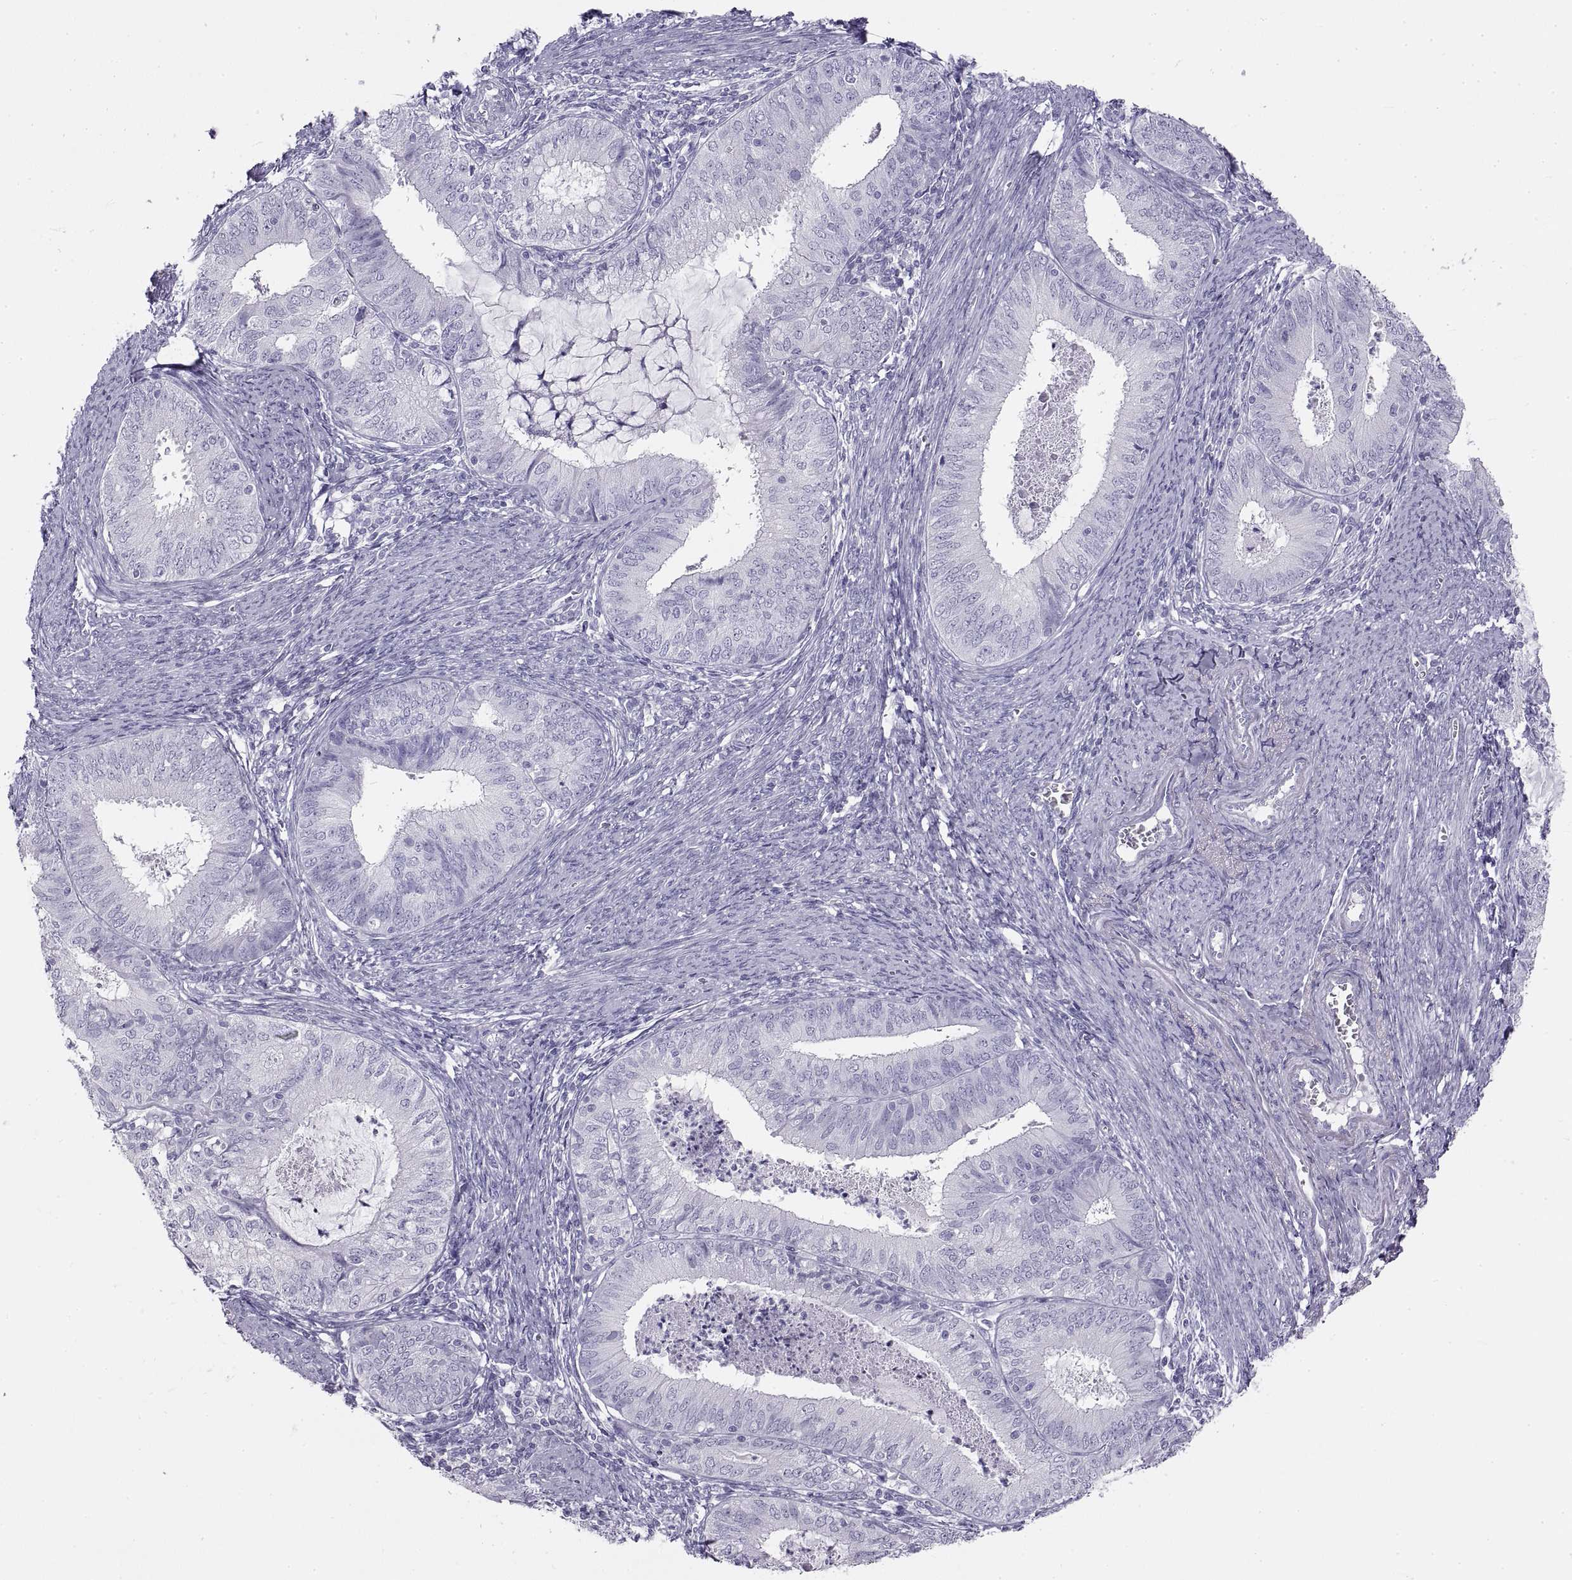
{"staining": {"intensity": "negative", "quantity": "none", "location": "none"}, "tissue": "endometrial cancer", "cell_type": "Tumor cells", "image_type": "cancer", "snomed": [{"axis": "morphology", "description": "Adenocarcinoma, NOS"}, {"axis": "topography", "description": "Endometrium"}], "caption": "An image of human endometrial cancer is negative for staining in tumor cells. (Immunohistochemistry, brightfield microscopy, high magnification).", "gene": "RLBP1", "patient": {"sex": "female", "age": 57}}